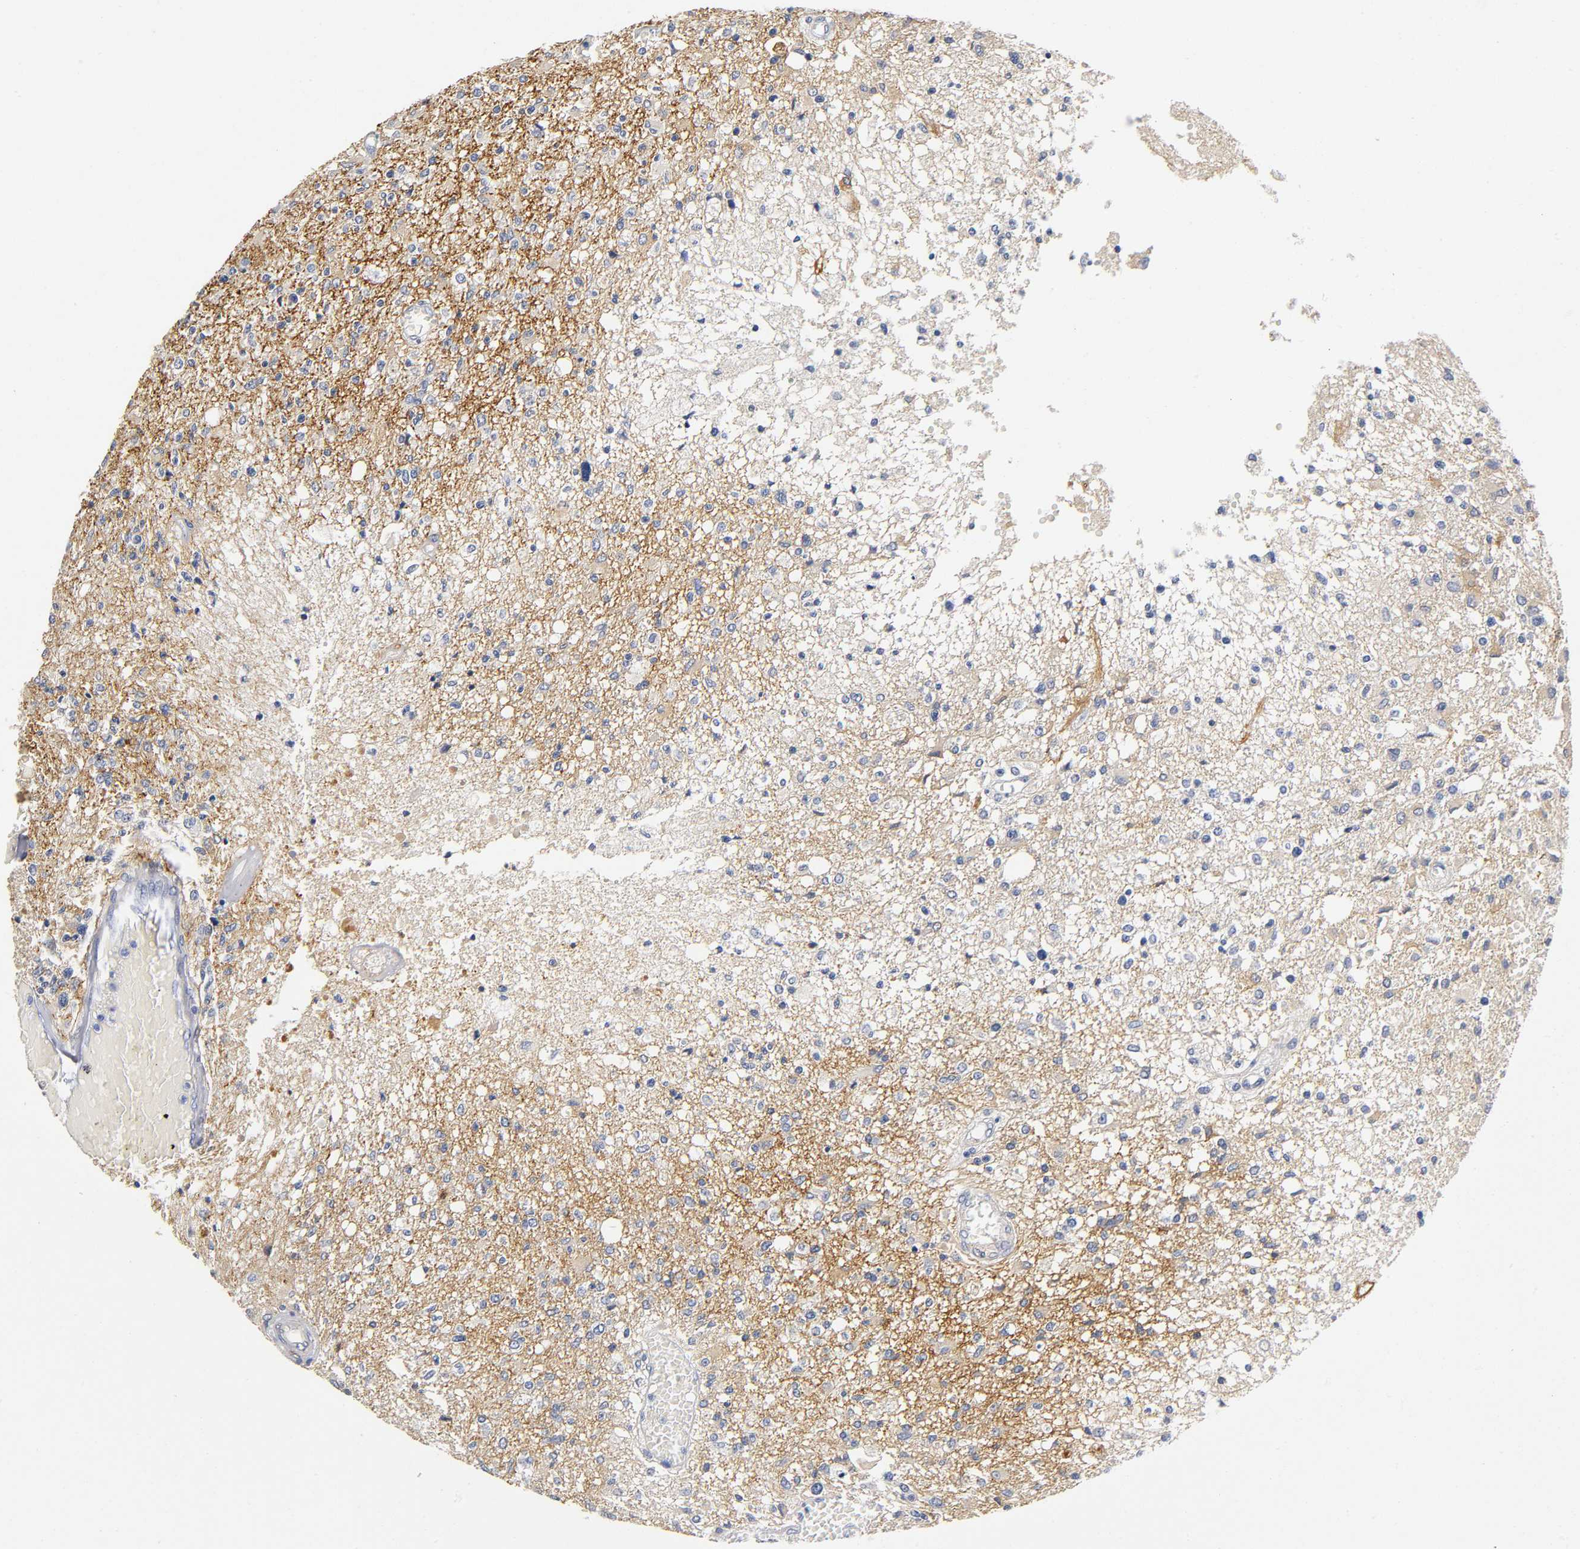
{"staining": {"intensity": "moderate", "quantity": "25%-75%", "location": "cytoplasmic/membranous"}, "tissue": "glioma", "cell_type": "Tumor cells", "image_type": "cancer", "snomed": [{"axis": "morphology", "description": "Glioma, malignant, High grade"}, {"axis": "topography", "description": "Cerebral cortex"}], "caption": "Glioma stained with DAB immunohistochemistry (IHC) demonstrates medium levels of moderate cytoplasmic/membranous expression in about 25%-75% of tumor cells. (Brightfield microscopy of DAB IHC at high magnification).", "gene": "TNC", "patient": {"sex": "male", "age": 76}}